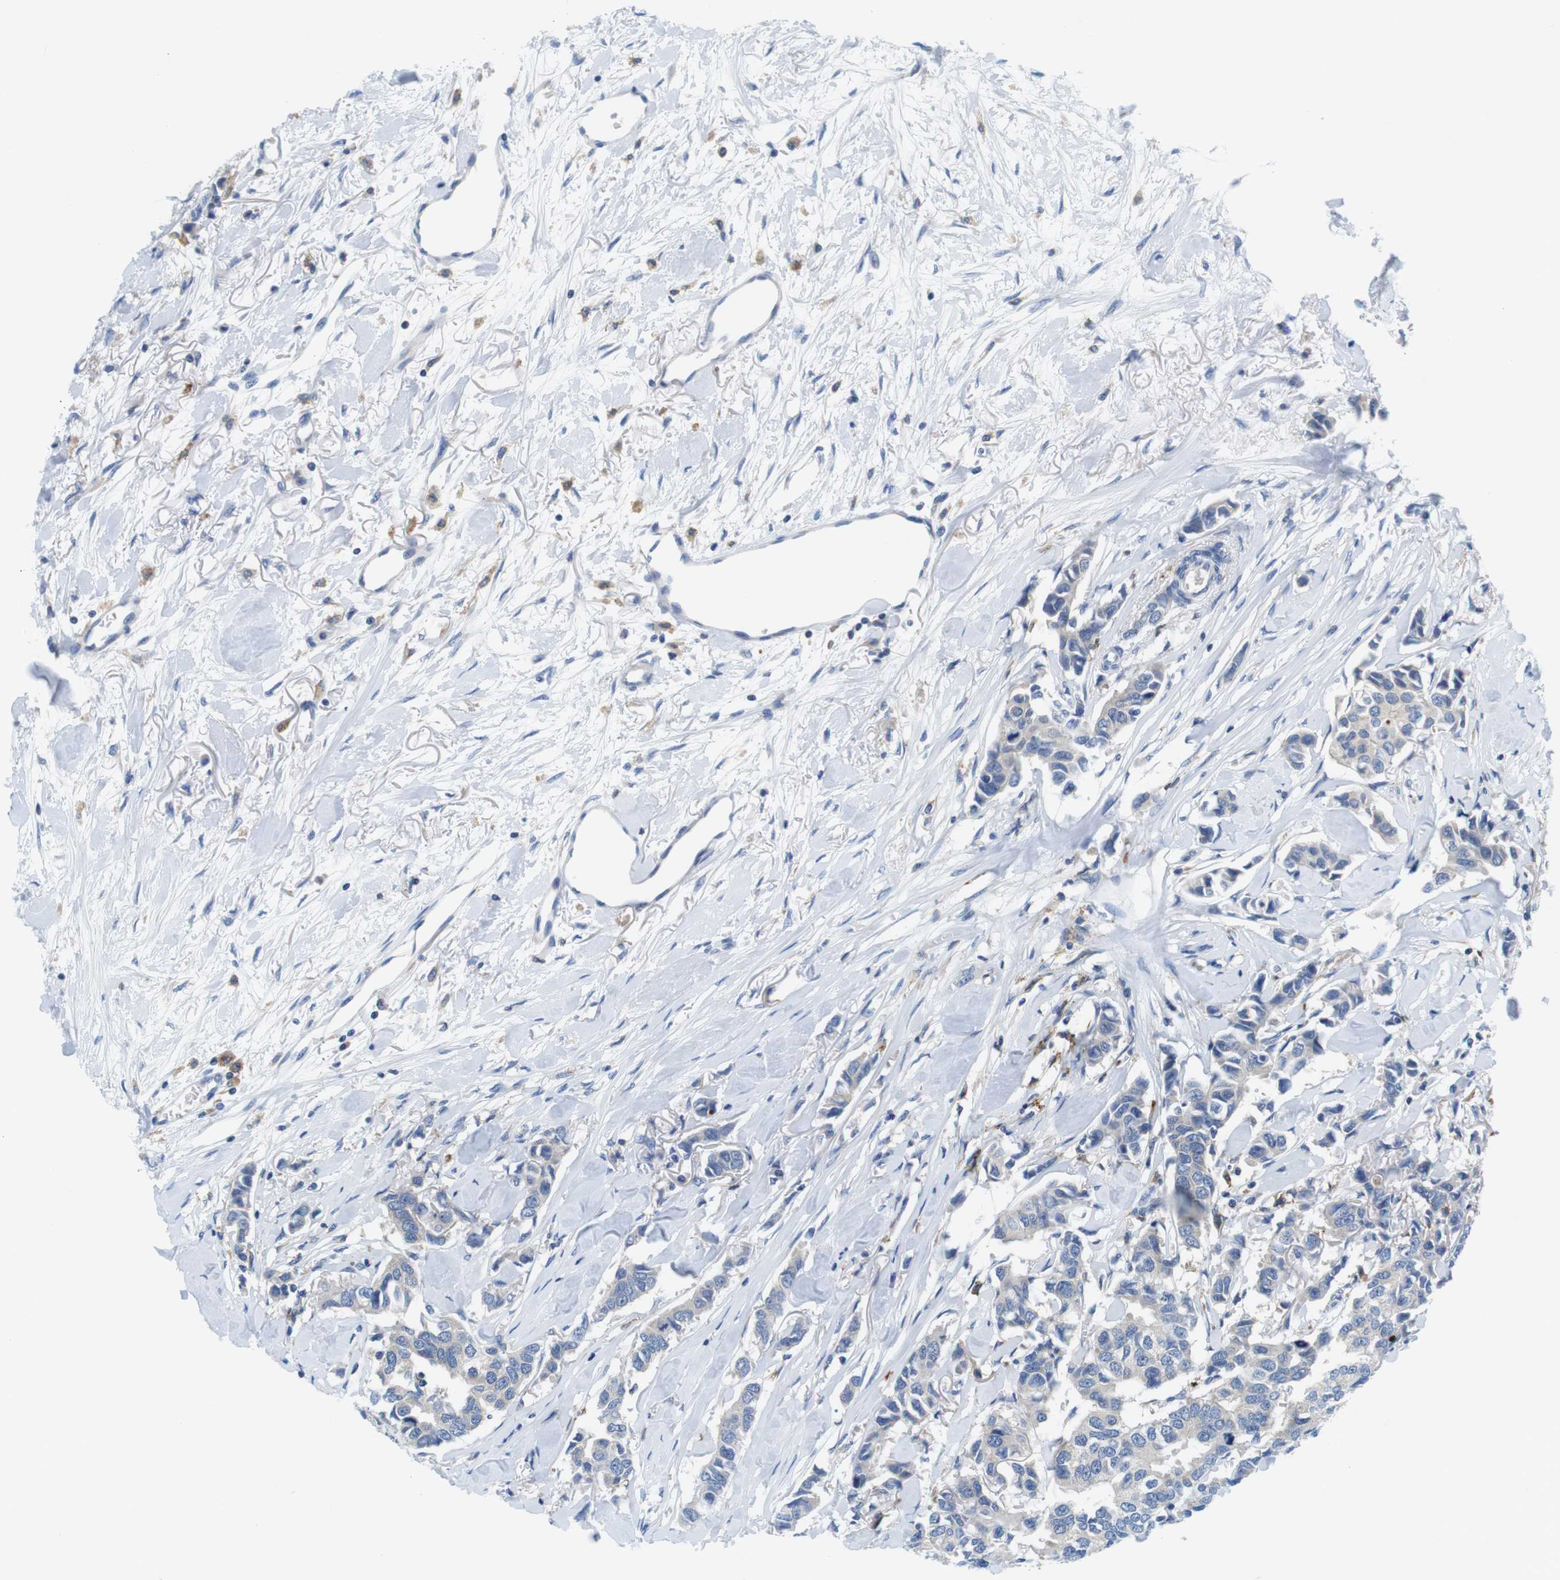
{"staining": {"intensity": "weak", "quantity": "<25%", "location": "cytoplasmic/membranous"}, "tissue": "breast cancer", "cell_type": "Tumor cells", "image_type": "cancer", "snomed": [{"axis": "morphology", "description": "Duct carcinoma"}, {"axis": "topography", "description": "Breast"}], "caption": "Immunohistochemical staining of breast cancer (infiltrating ductal carcinoma) shows no significant expression in tumor cells. (Brightfield microscopy of DAB (3,3'-diaminobenzidine) immunohistochemistry at high magnification).", "gene": "CNGA2", "patient": {"sex": "female", "age": 80}}